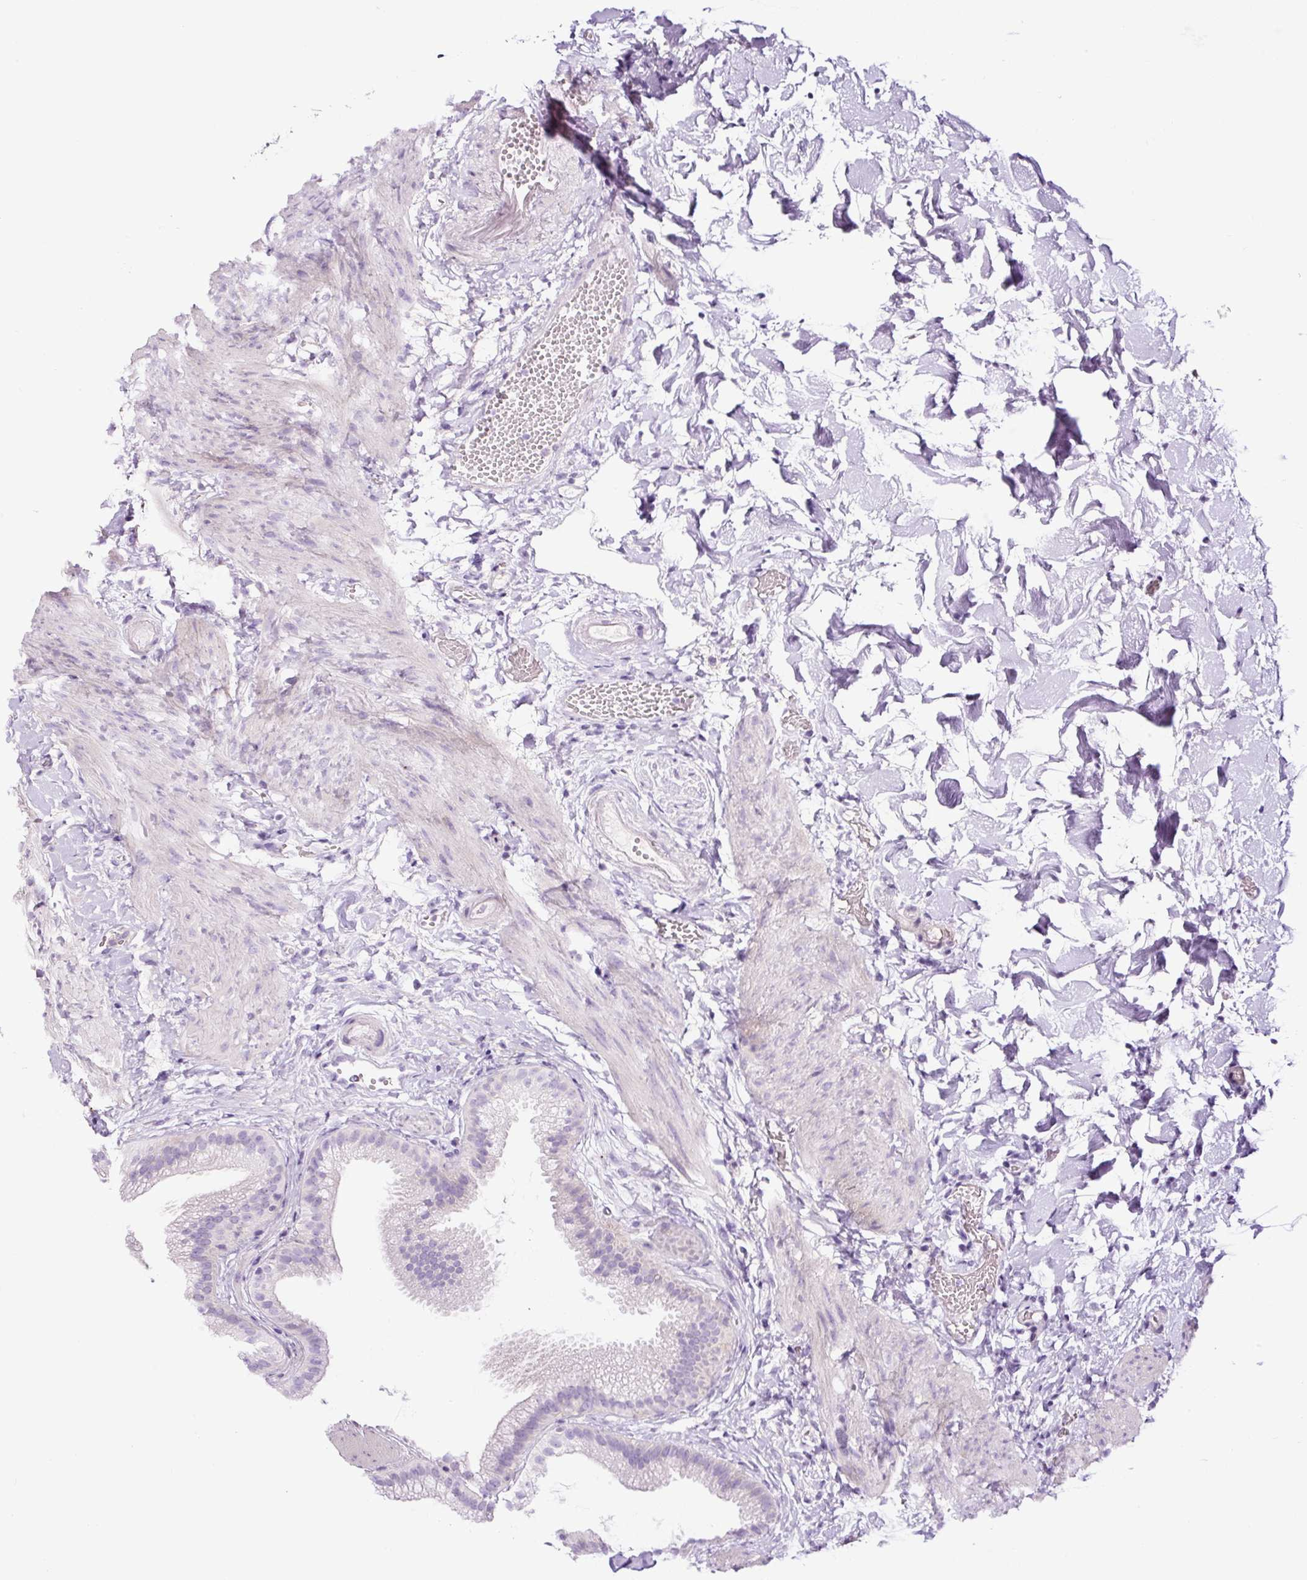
{"staining": {"intensity": "negative", "quantity": "none", "location": "none"}, "tissue": "gallbladder", "cell_type": "Glandular cells", "image_type": "normal", "snomed": [{"axis": "morphology", "description": "Normal tissue, NOS"}, {"axis": "topography", "description": "Gallbladder"}], "caption": "Human gallbladder stained for a protein using IHC shows no positivity in glandular cells.", "gene": "RNF212B", "patient": {"sex": "female", "age": 63}}